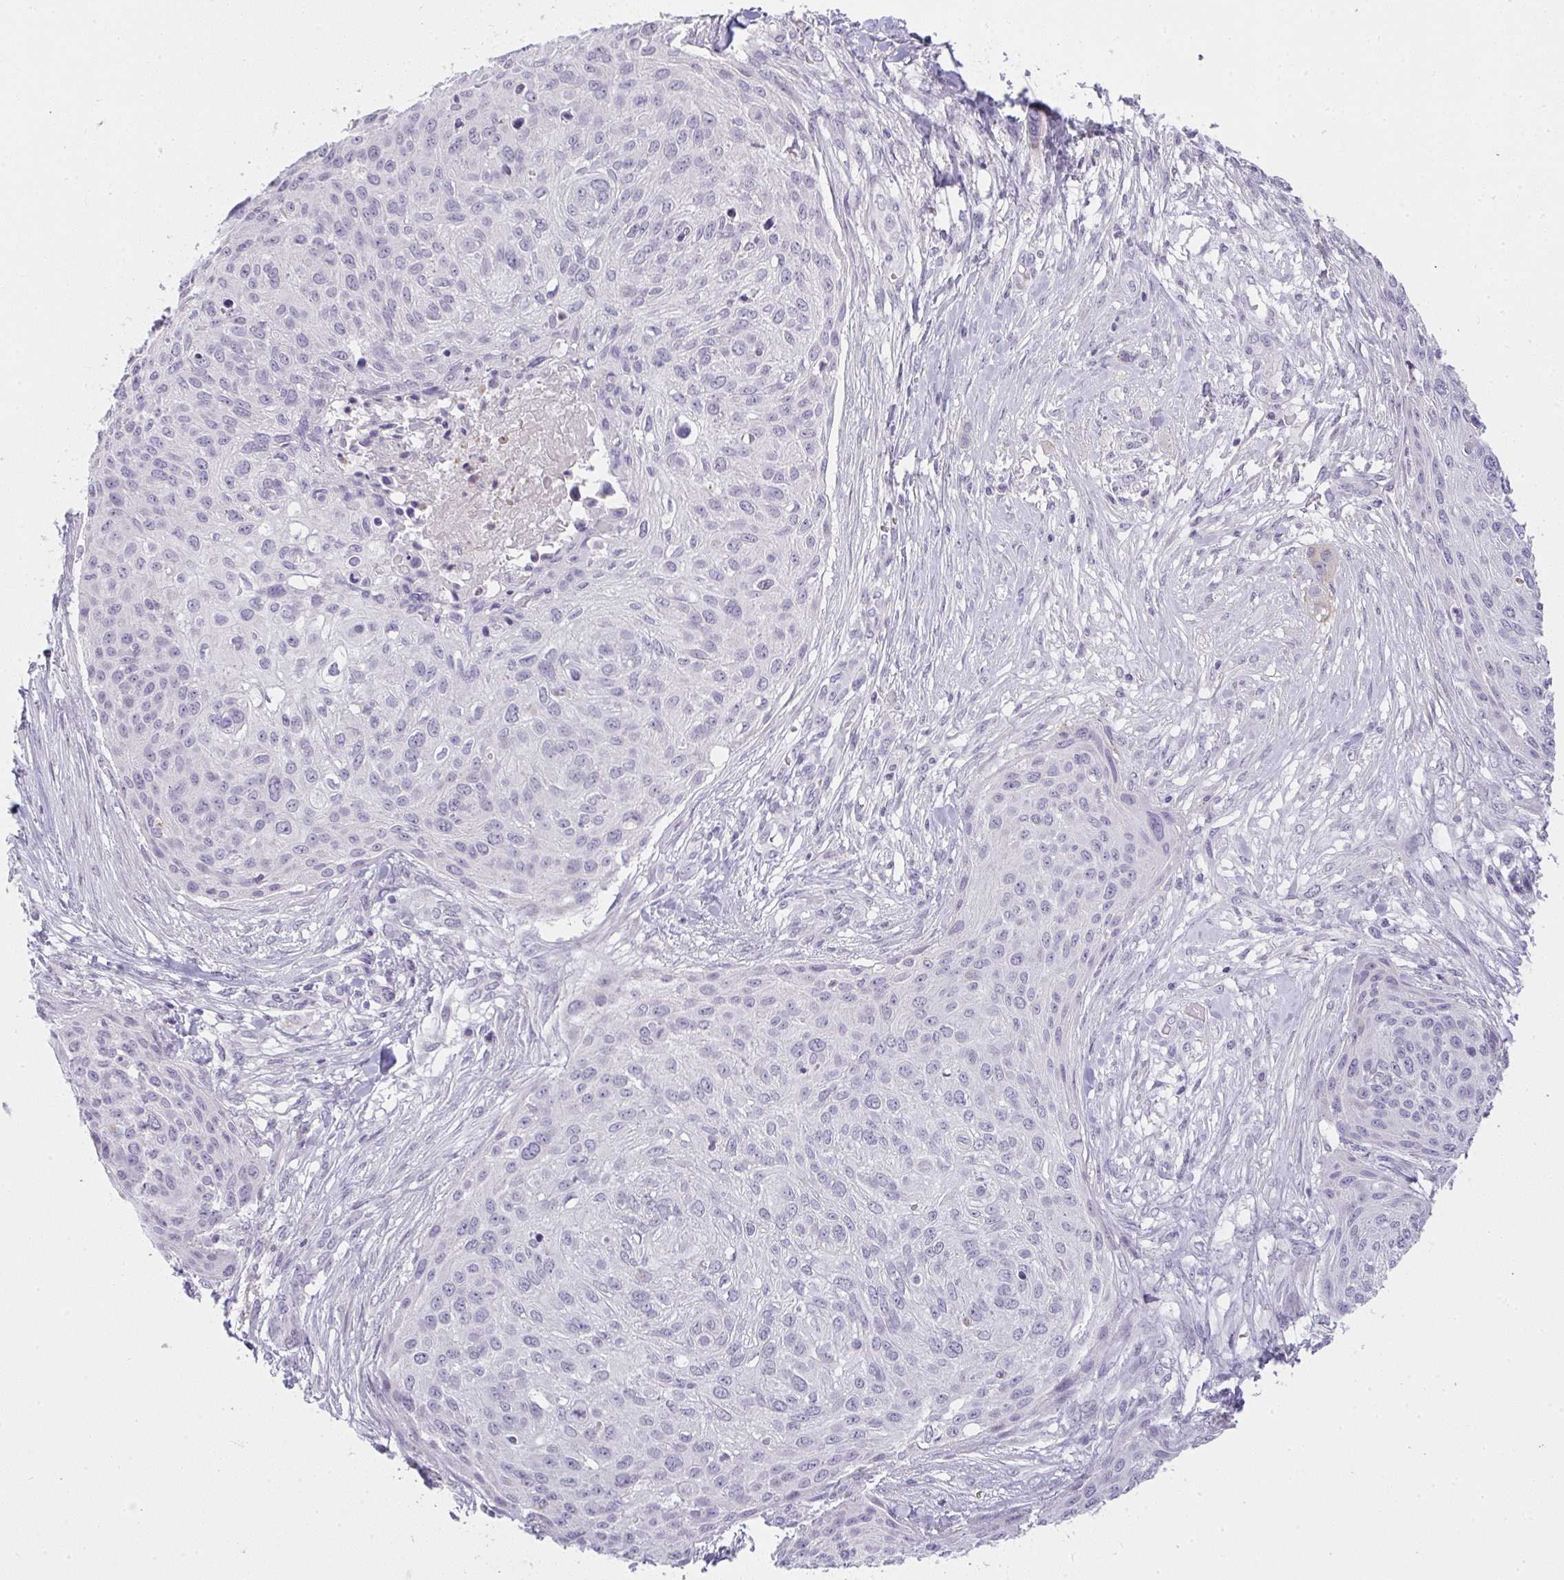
{"staining": {"intensity": "negative", "quantity": "none", "location": "none"}, "tissue": "skin cancer", "cell_type": "Tumor cells", "image_type": "cancer", "snomed": [{"axis": "morphology", "description": "Squamous cell carcinoma, NOS"}, {"axis": "topography", "description": "Skin"}], "caption": "Immunohistochemistry image of human skin cancer (squamous cell carcinoma) stained for a protein (brown), which displays no staining in tumor cells.", "gene": "CACNA1S", "patient": {"sex": "female", "age": 87}}